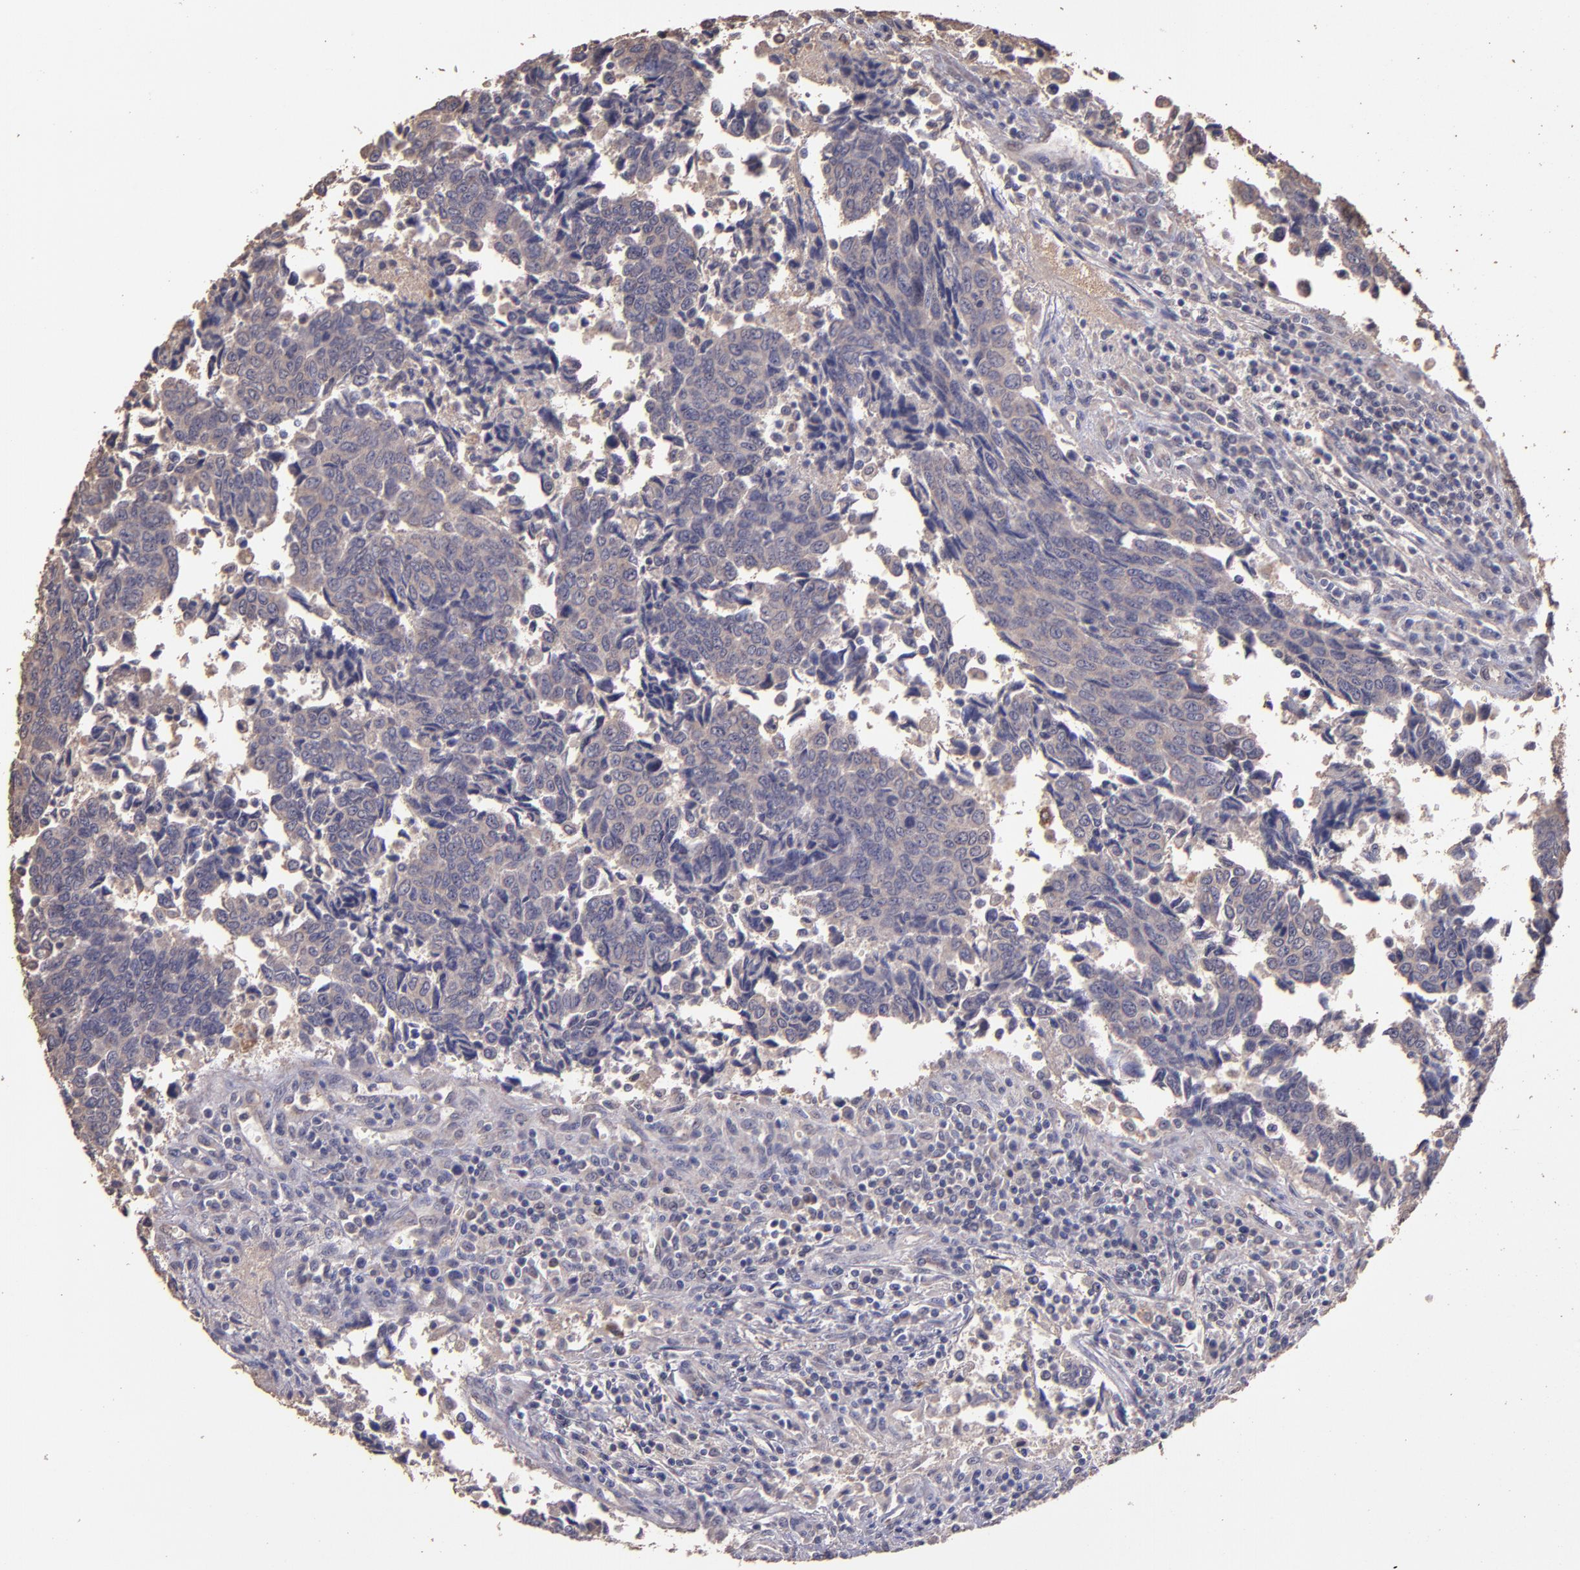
{"staining": {"intensity": "weak", "quantity": ">75%", "location": "cytoplasmic/membranous"}, "tissue": "urothelial cancer", "cell_type": "Tumor cells", "image_type": "cancer", "snomed": [{"axis": "morphology", "description": "Urothelial carcinoma, High grade"}, {"axis": "topography", "description": "Urinary bladder"}], "caption": "Tumor cells show weak cytoplasmic/membranous staining in approximately >75% of cells in high-grade urothelial carcinoma.", "gene": "HECTD1", "patient": {"sex": "male", "age": 86}}